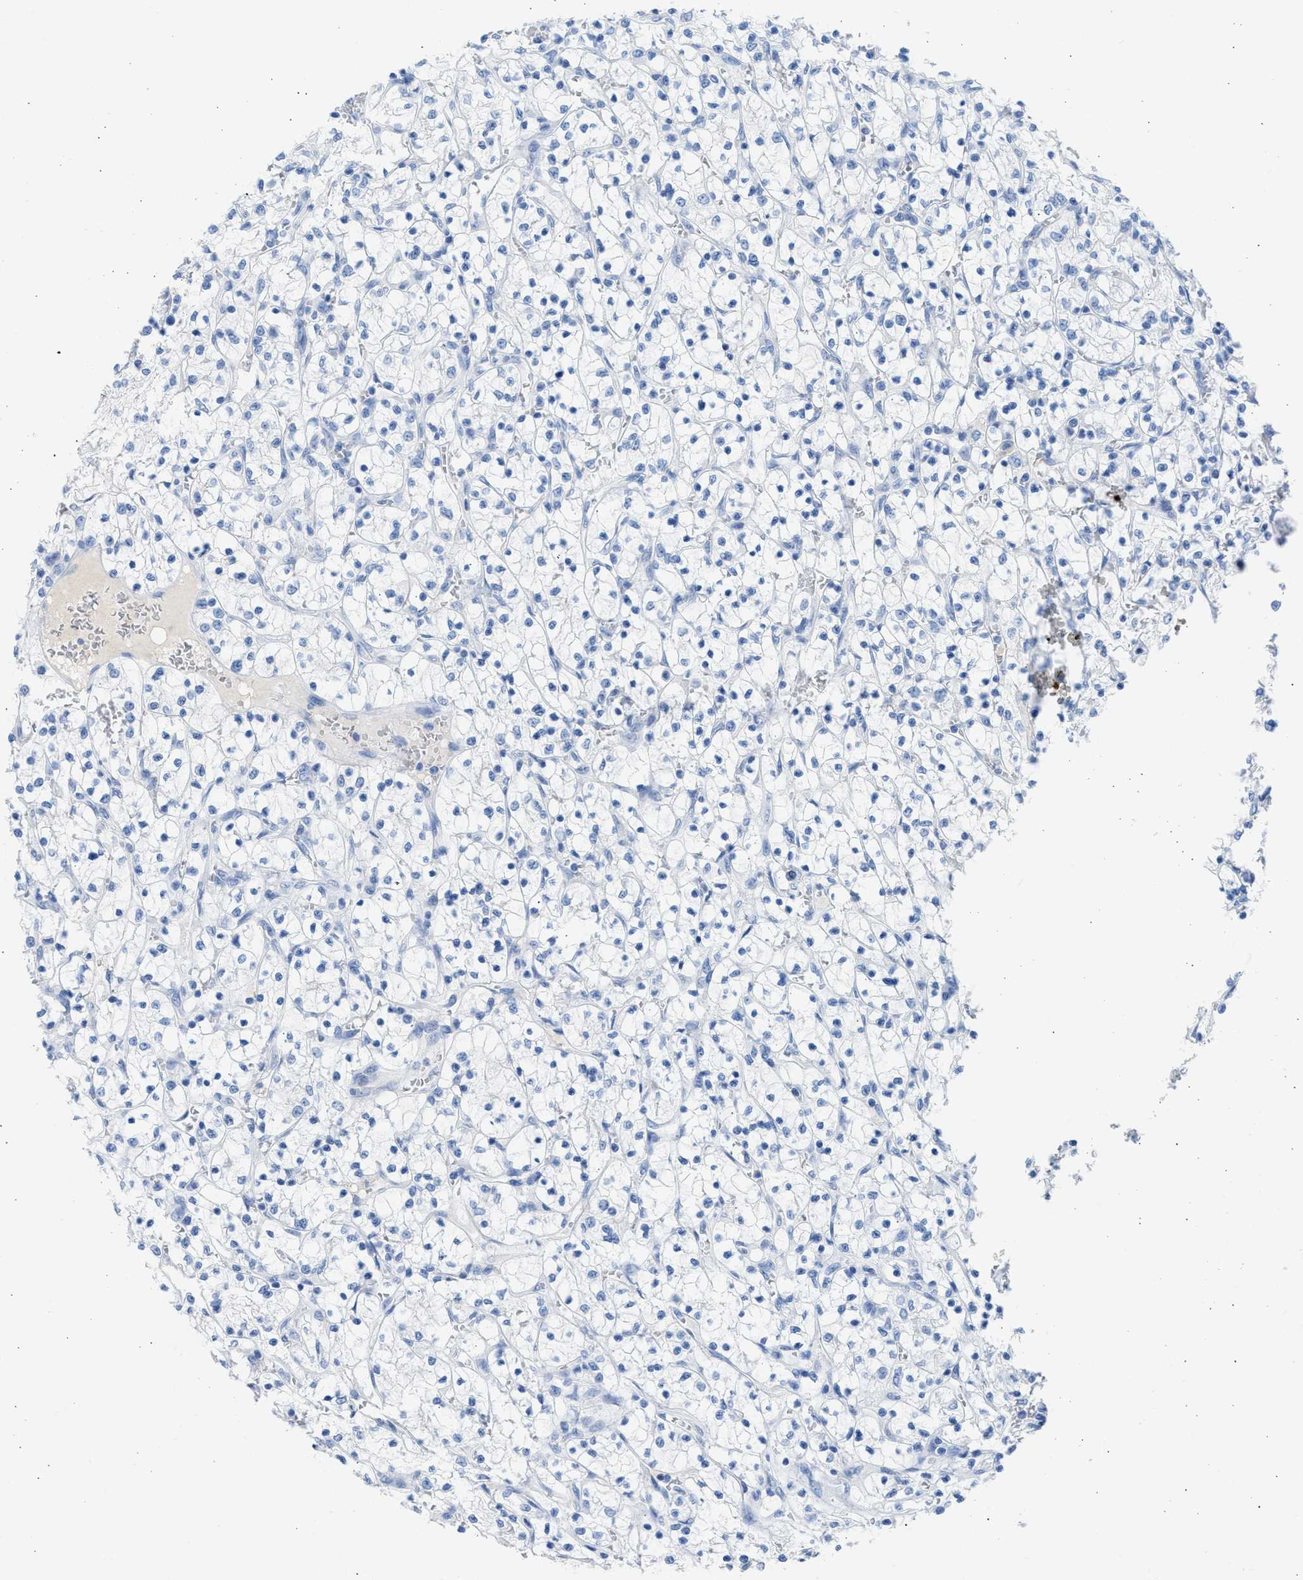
{"staining": {"intensity": "negative", "quantity": "none", "location": "none"}, "tissue": "renal cancer", "cell_type": "Tumor cells", "image_type": "cancer", "snomed": [{"axis": "morphology", "description": "Adenocarcinoma, NOS"}, {"axis": "topography", "description": "Kidney"}], "caption": "Renal cancer (adenocarcinoma) stained for a protein using immunohistochemistry demonstrates no positivity tumor cells.", "gene": "SPATA3", "patient": {"sex": "female", "age": 69}}